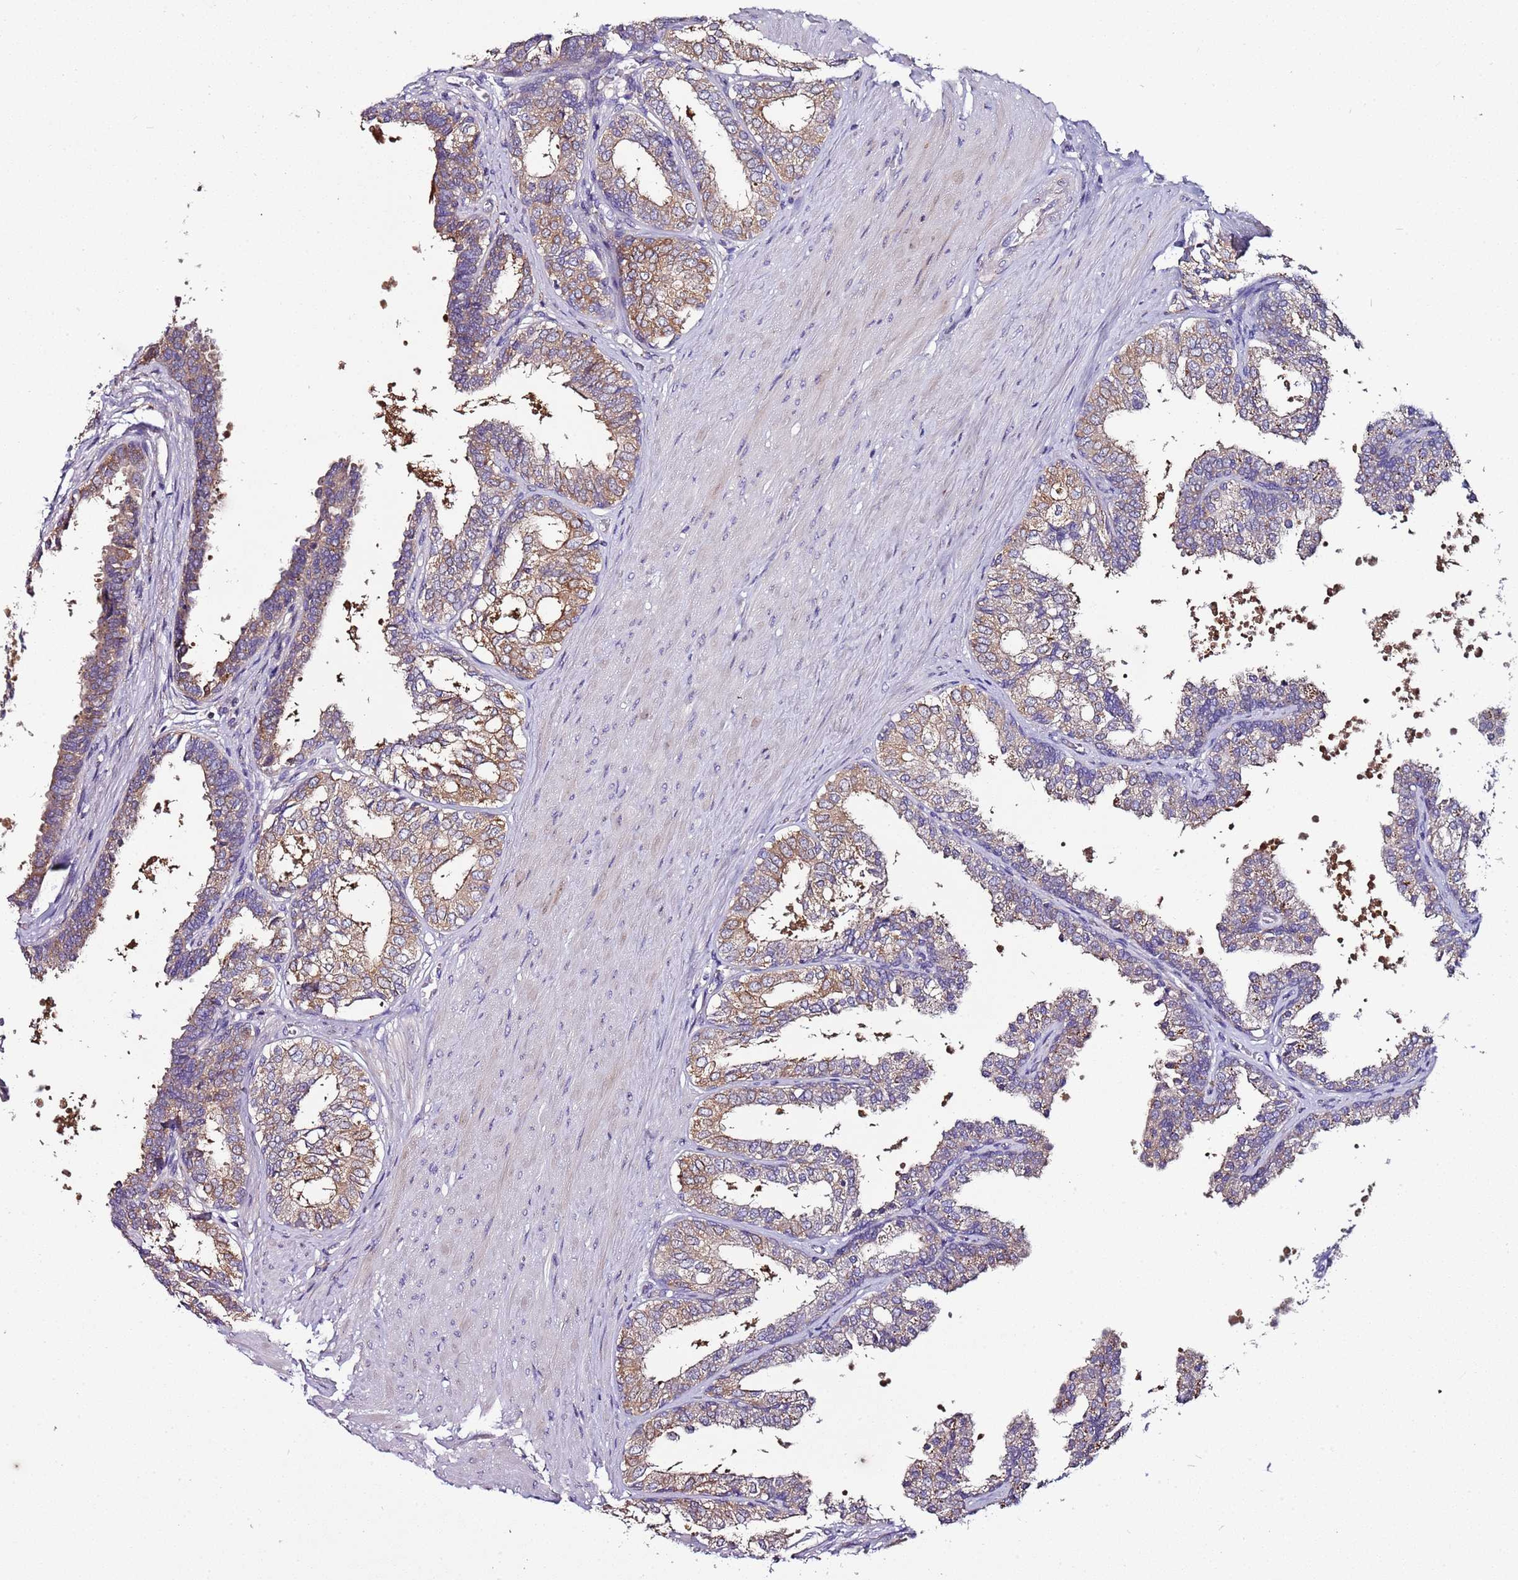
{"staining": {"intensity": "moderate", "quantity": "25%-75%", "location": "cytoplasmic/membranous"}, "tissue": "prostate", "cell_type": "Glandular cells", "image_type": "normal", "snomed": [{"axis": "morphology", "description": "Normal tissue, NOS"}, {"axis": "topography", "description": "Prostate"}], "caption": "Prostate stained with DAB (3,3'-diaminobenzidine) immunohistochemistry displays medium levels of moderate cytoplasmic/membranous staining in about 25%-75% of glandular cells.", "gene": "FAM20A", "patient": {"sex": "male", "age": 48}}